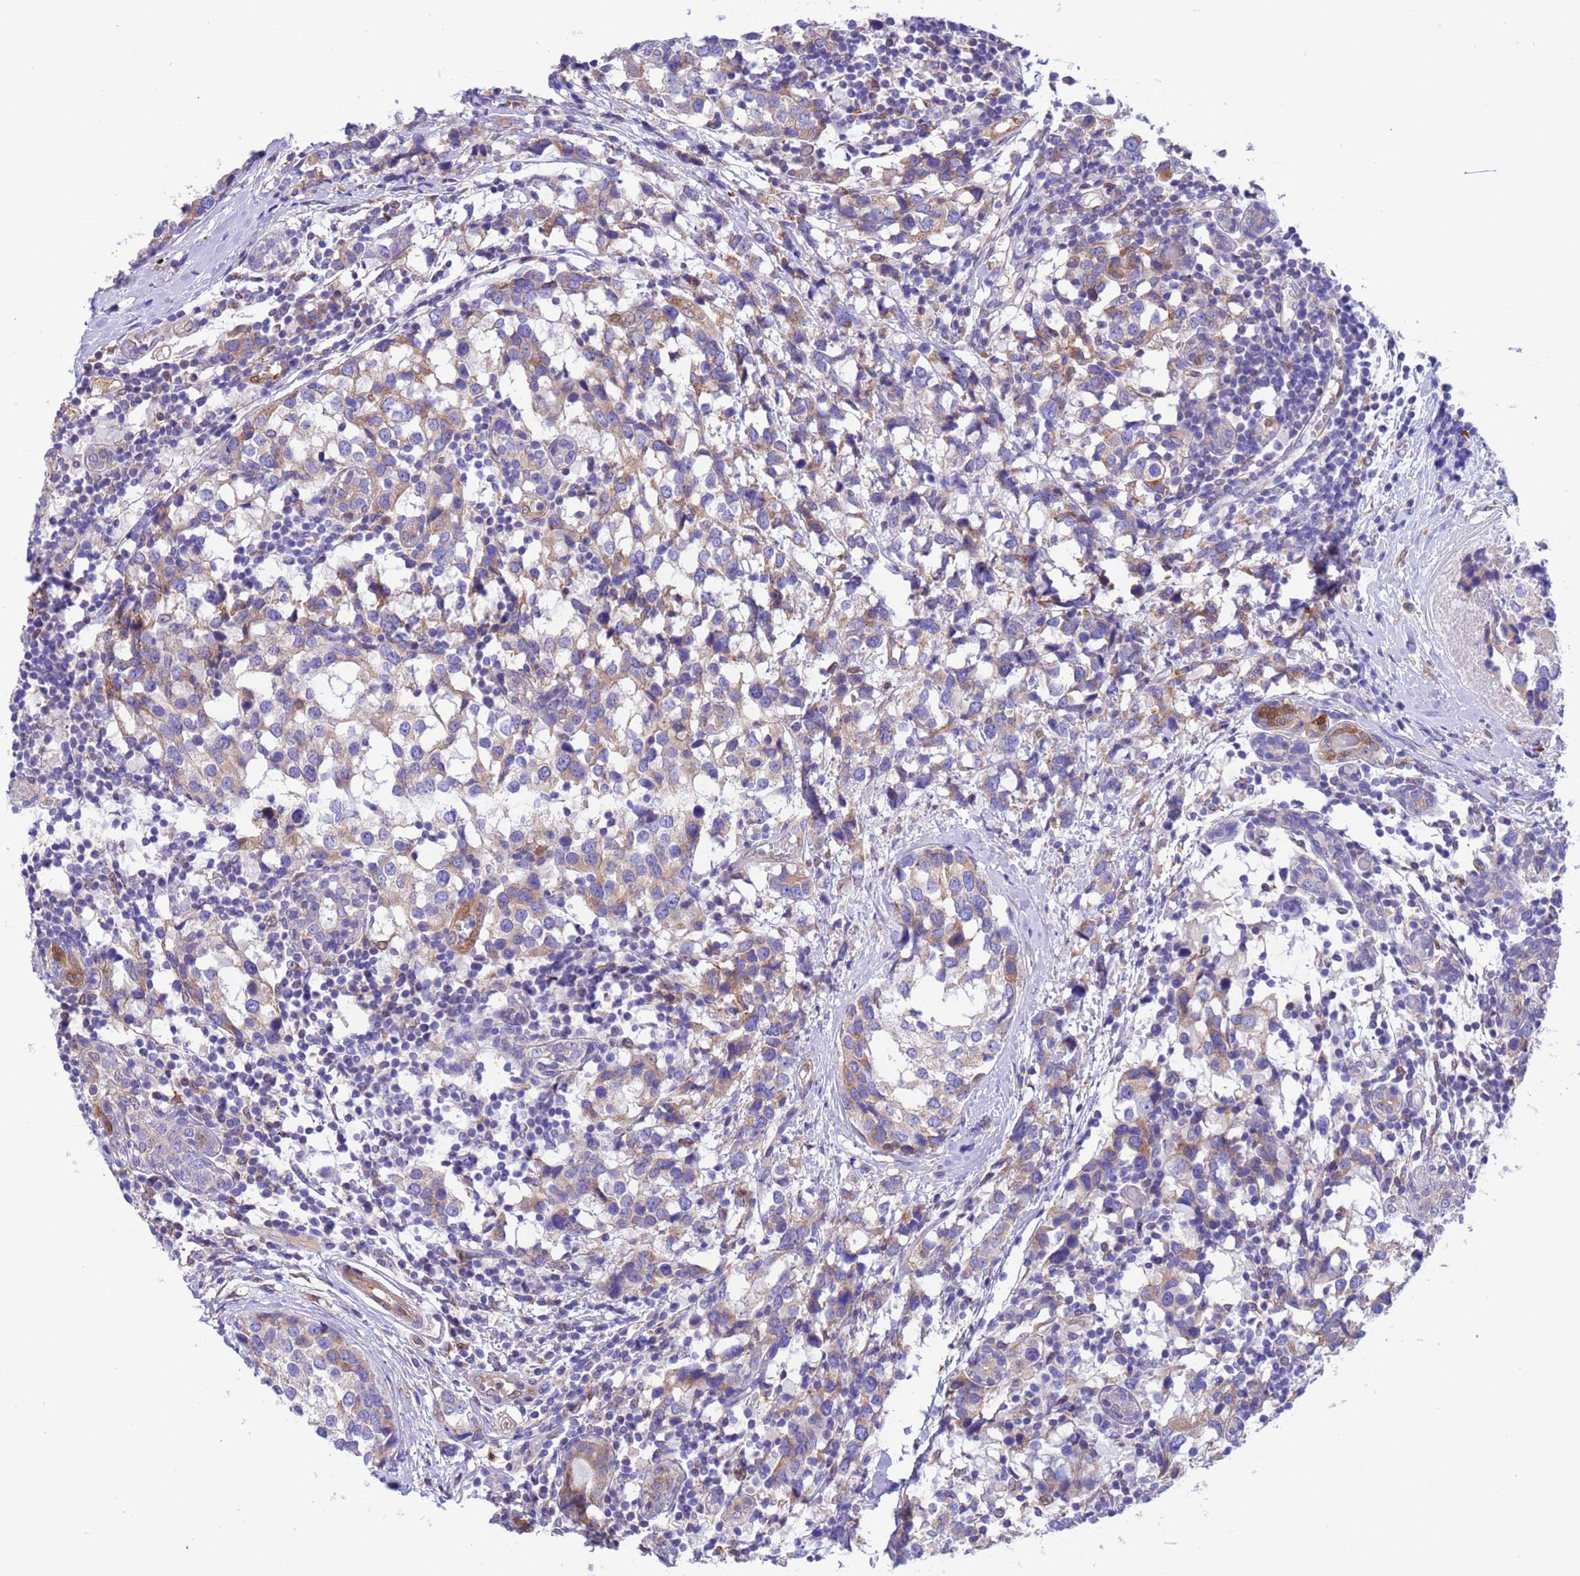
{"staining": {"intensity": "weak", "quantity": "25%-75%", "location": "cytoplasmic/membranous"}, "tissue": "breast cancer", "cell_type": "Tumor cells", "image_type": "cancer", "snomed": [{"axis": "morphology", "description": "Lobular carcinoma"}, {"axis": "topography", "description": "Breast"}], "caption": "Approximately 25%-75% of tumor cells in breast cancer demonstrate weak cytoplasmic/membranous protein positivity as visualized by brown immunohistochemical staining.", "gene": "C6orf47", "patient": {"sex": "female", "age": 59}}